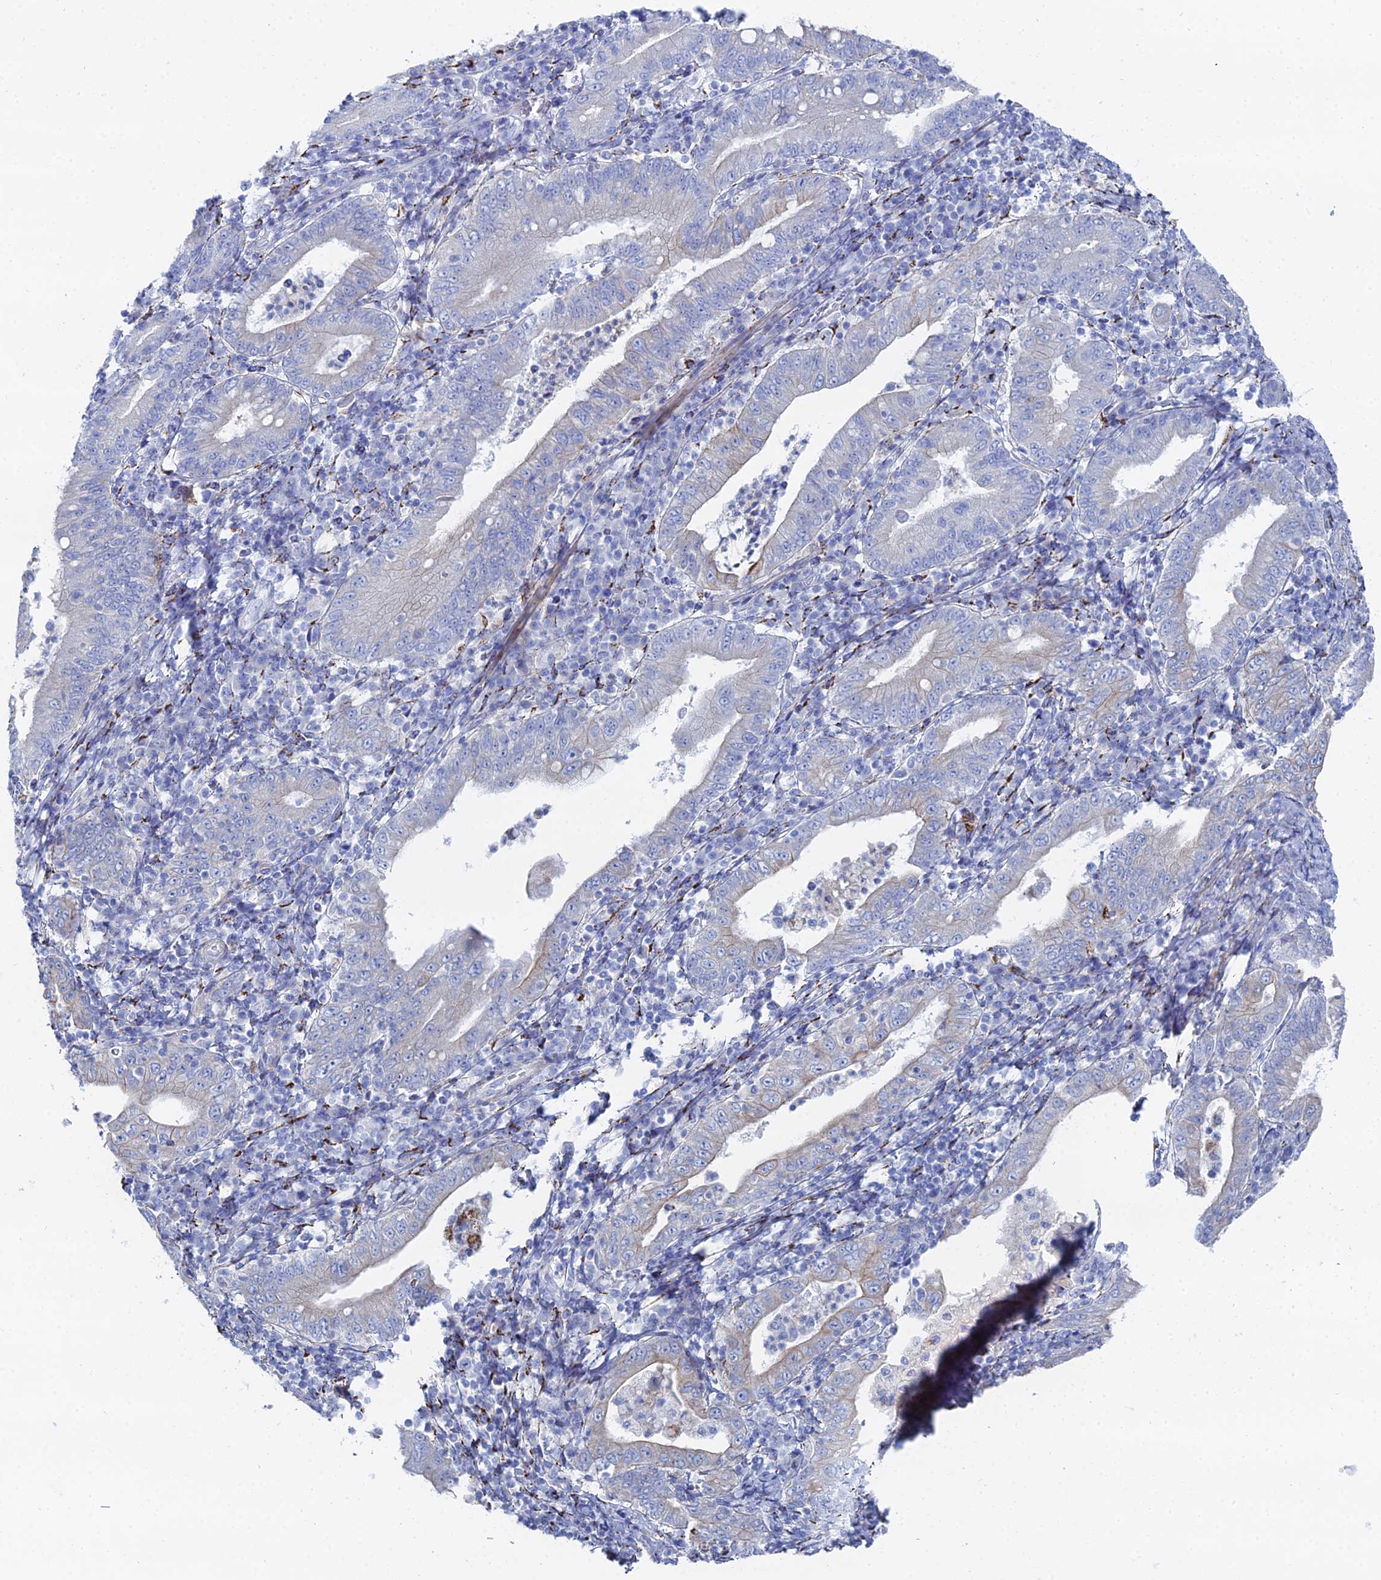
{"staining": {"intensity": "moderate", "quantity": "<25%", "location": "cytoplasmic/membranous"}, "tissue": "stomach cancer", "cell_type": "Tumor cells", "image_type": "cancer", "snomed": [{"axis": "morphology", "description": "Normal tissue, NOS"}, {"axis": "morphology", "description": "Adenocarcinoma, NOS"}, {"axis": "topography", "description": "Esophagus"}, {"axis": "topography", "description": "Stomach, upper"}, {"axis": "topography", "description": "Peripheral nerve tissue"}], "caption": "An IHC image of neoplastic tissue is shown. Protein staining in brown shows moderate cytoplasmic/membranous positivity in stomach adenocarcinoma within tumor cells.", "gene": "DHX34", "patient": {"sex": "male", "age": 62}}